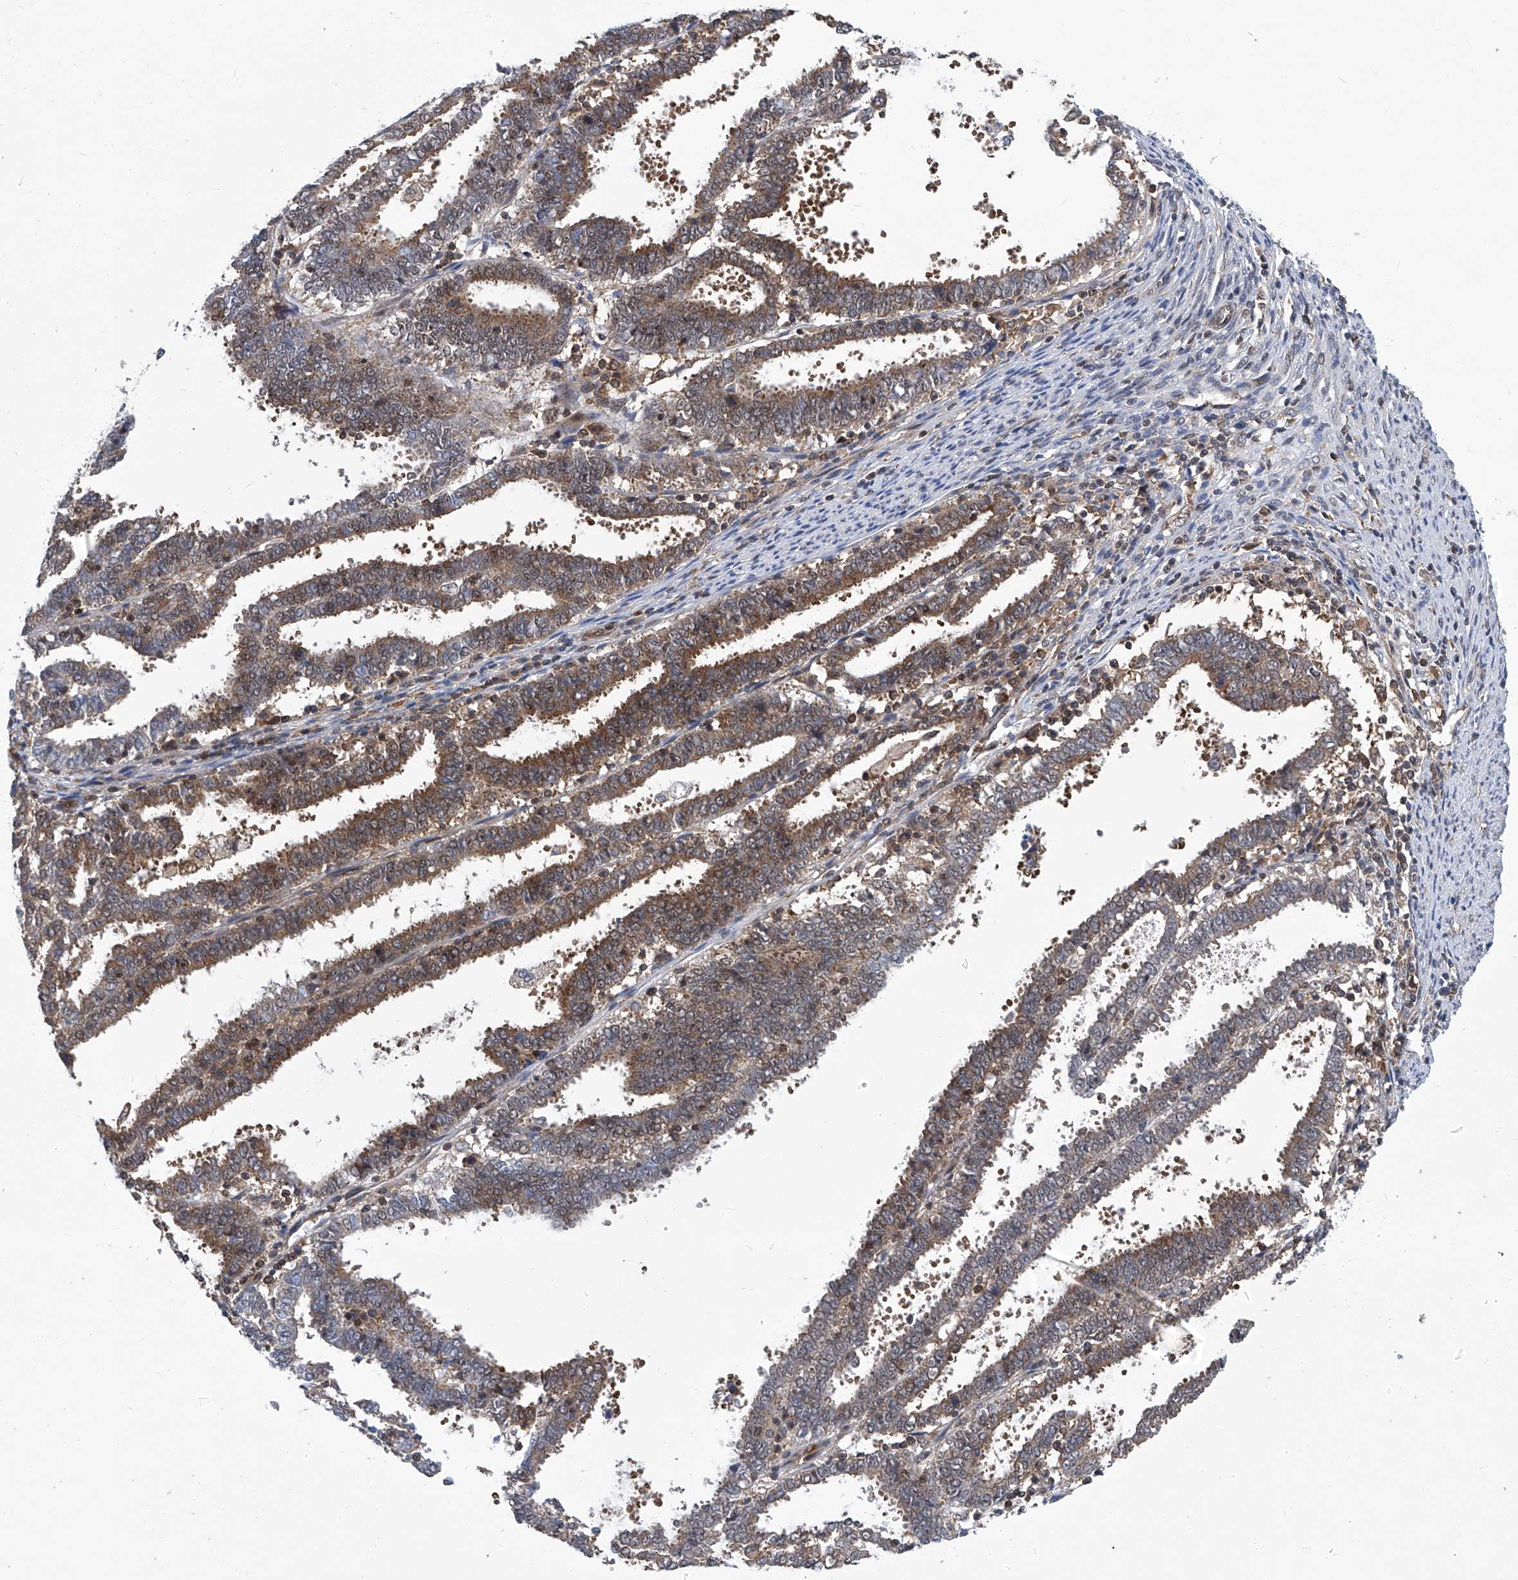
{"staining": {"intensity": "moderate", "quantity": "25%-75%", "location": "cytoplasmic/membranous"}, "tissue": "endometrial cancer", "cell_type": "Tumor cells", "image_type": "cancer", "snomed": [{"axis": "morphology", "description": "Adenocarcinoma, NOS"}, {"axis": "topography", "description": "Uterus"}], "caption": "There is medium levels of moderate cytoplasmic/membranous positivity in tumor cells of endometrial cancer, as demonstrated by immunohistochemical staining (brown color).", "gene": "CISH", "patient": {"sex": "female", "age": 83}}